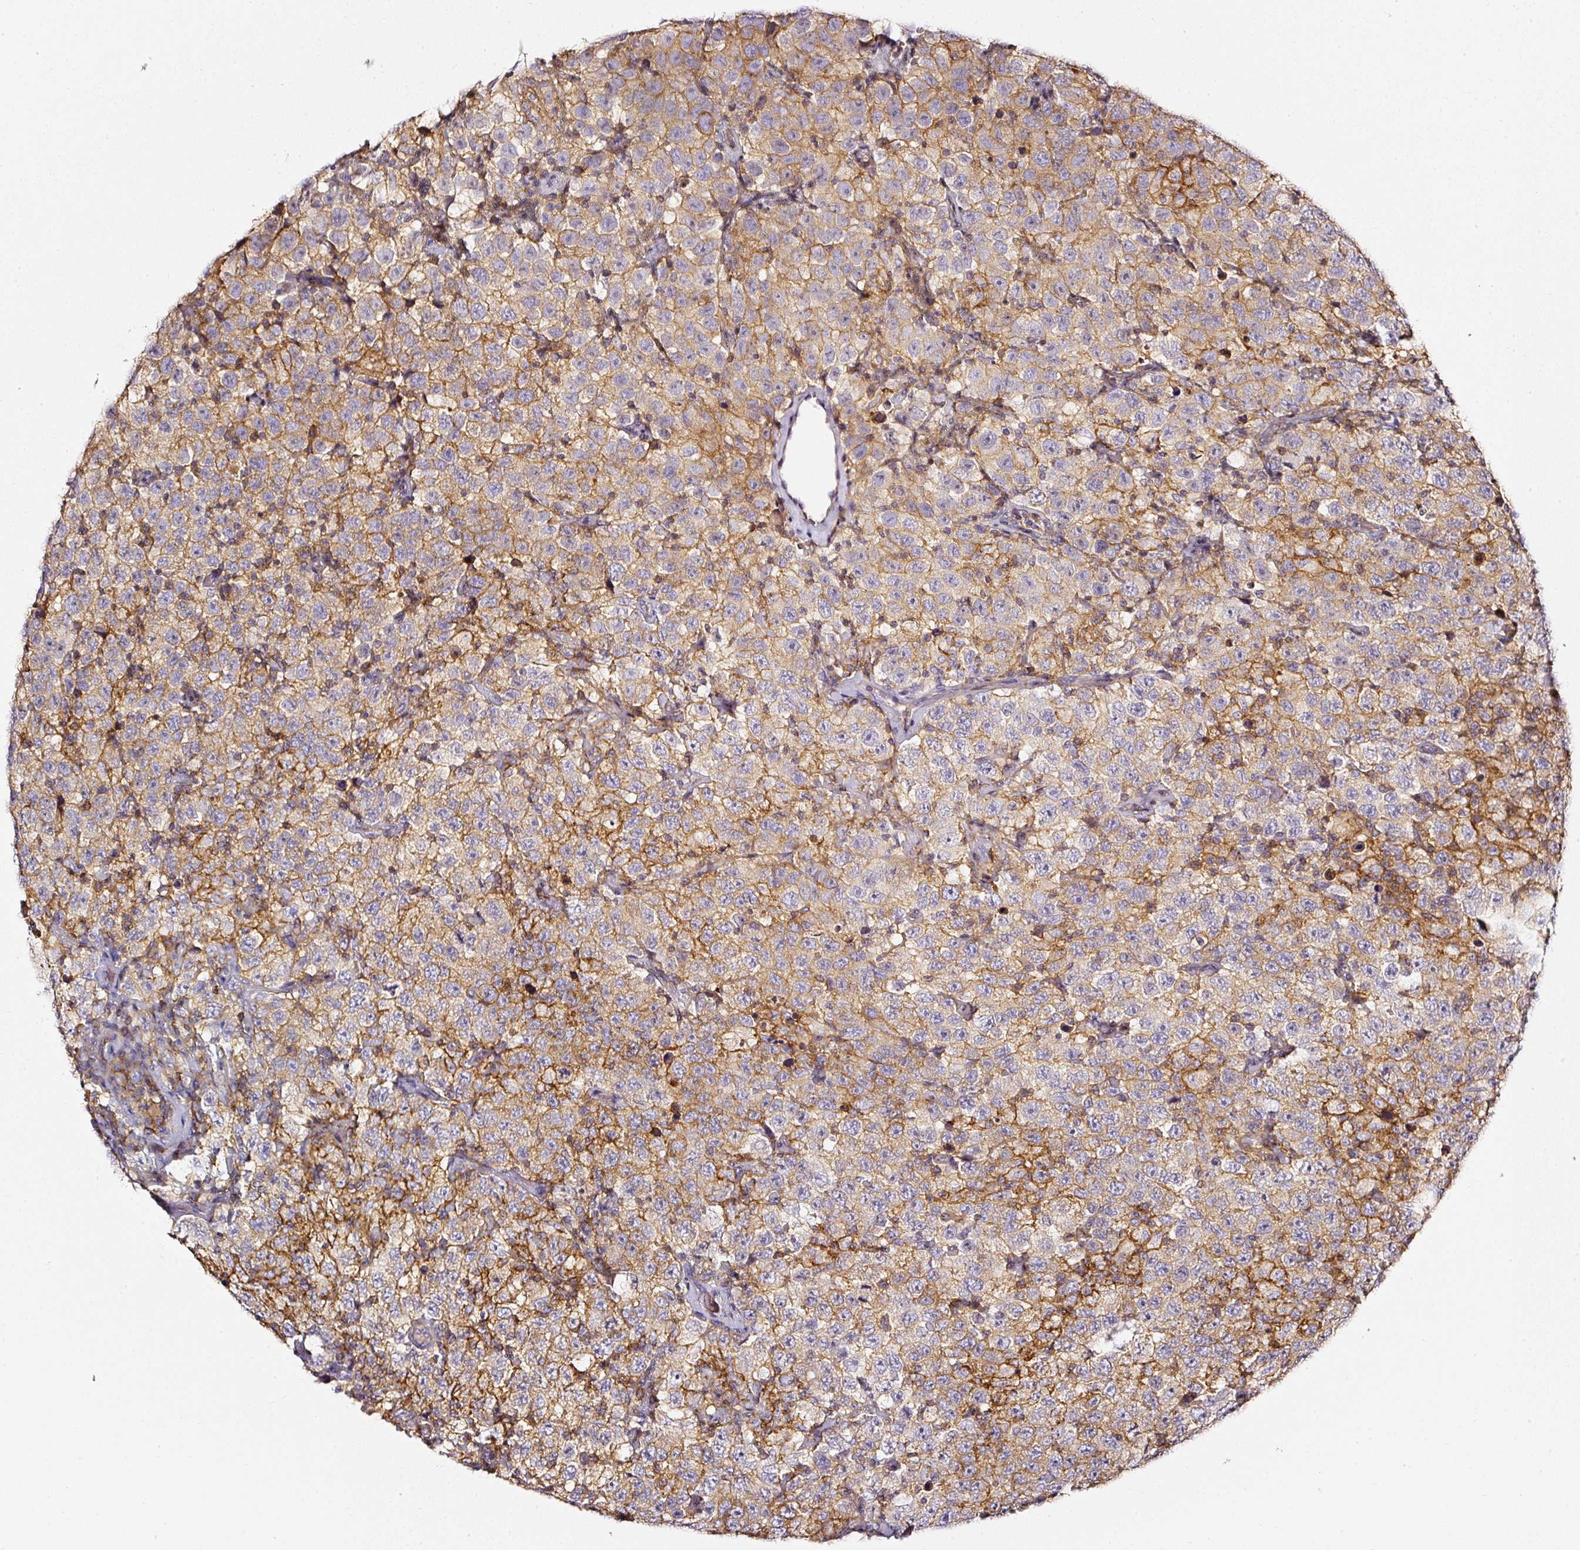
{"staining": {"intensity": "moderate", "quantity": "25%-75%", "location": "cytoplasmic/membranous"}, "tissue": "testis cancer", "cell_type": "Tumor cells", "image_type": "cancer", "snomed": [{"axis": "morphology", "description": "Seminoma, NOS"}, {"axis": "topography", "description": "Testis"}], "caption": "Testis seminoma was stained to show a protein in brown. There is medium levels of moderate cytoplasmic/membranous expression in about 25%-75% of tumor cells.", "gene": "CD47", "patient": {"sex": "male", "age": 41}}